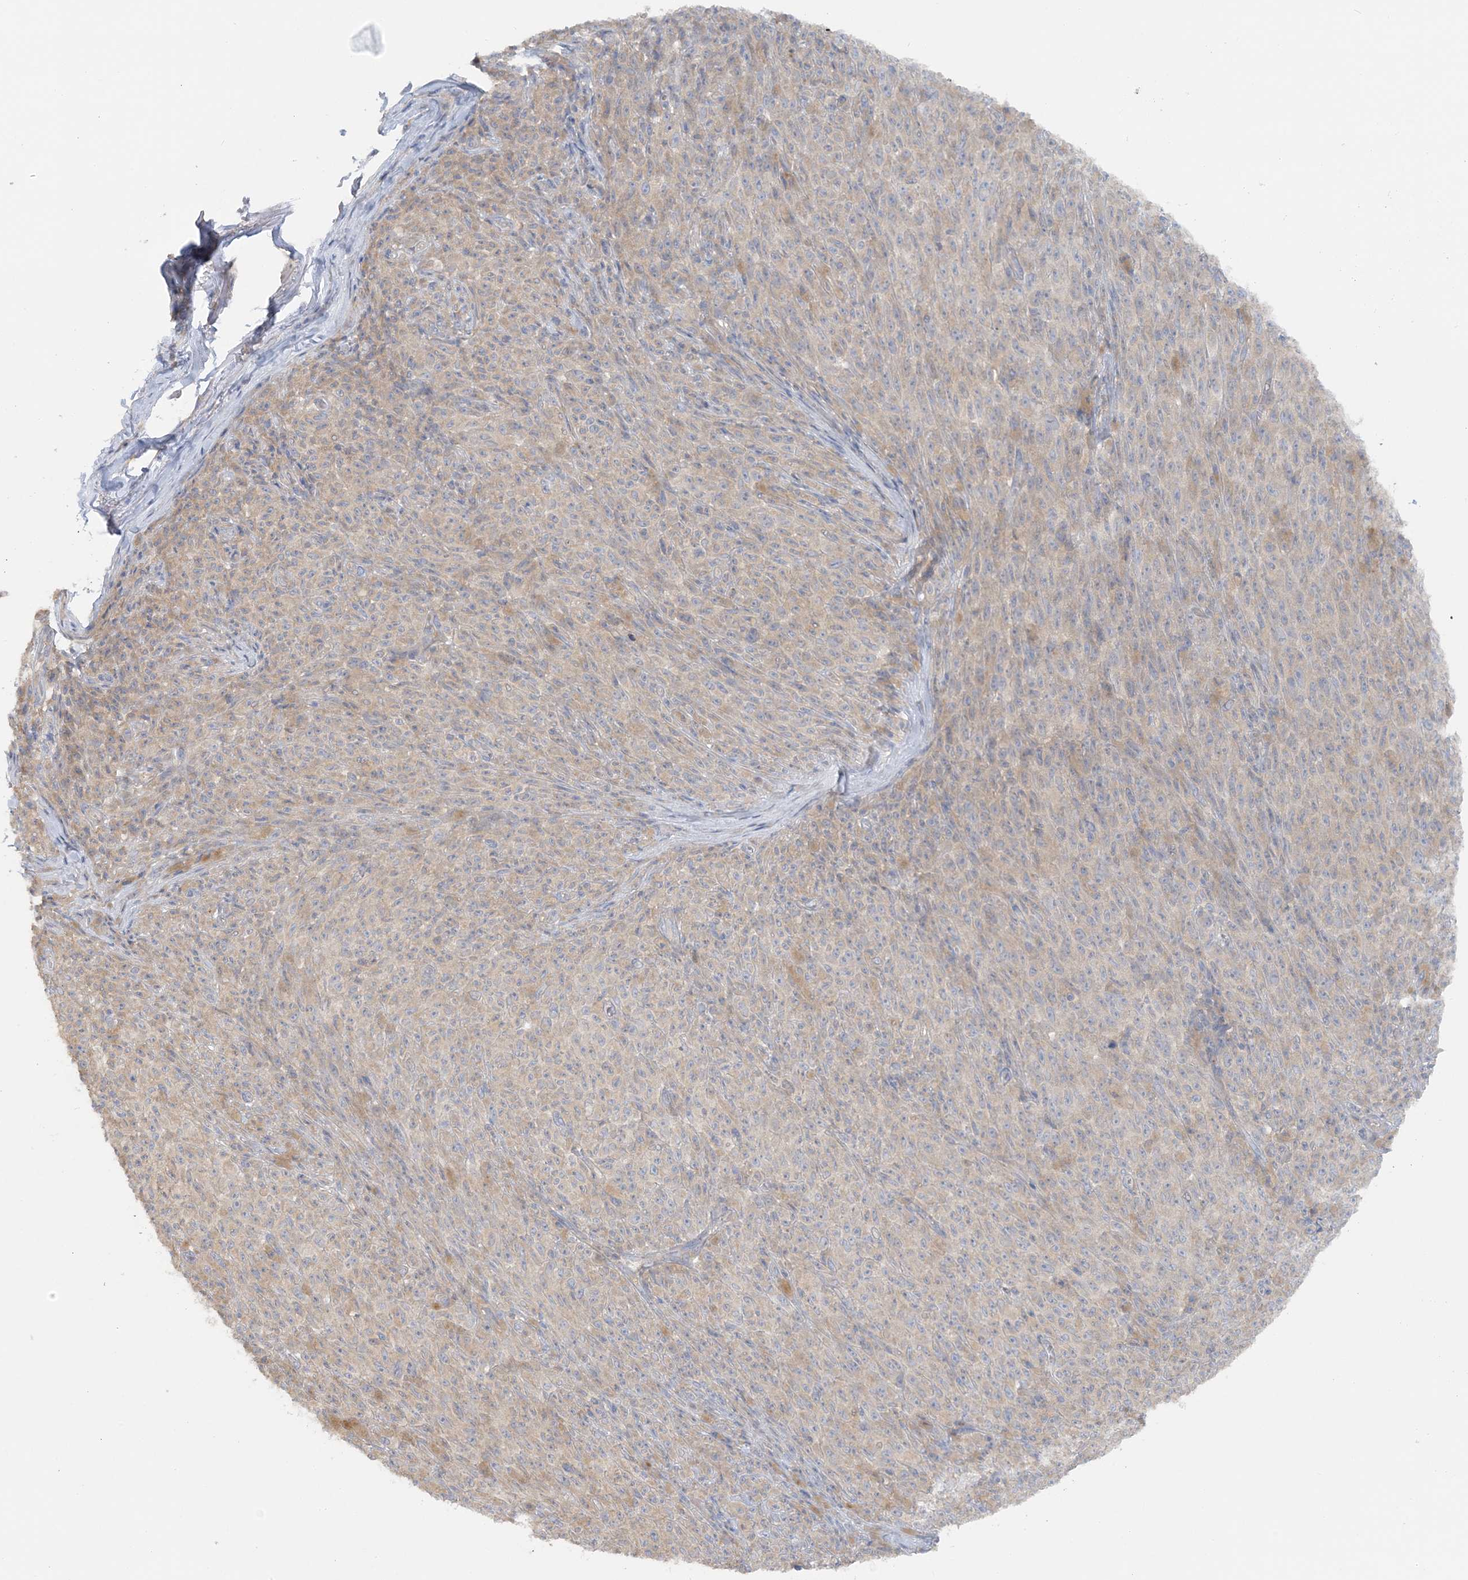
{"staining": {"intensity": "weak", "quantity": "<25%", "location": "cytoplasmic/membranous"}, "tissue": "melanoma", "cell_type": "Tumor cells", "image_type": "cancer", "snomed": [{"axis": "morphology", "description": "Malignant melanoma, NOS"}, {"axis": "topography", "description": "Skin"}], "caption": "This photomicrograph is of malignant melanoma stained with IHC to label a protein in brown with the nuclei are counter-stained blue. There is no positivity in tumor cells. Brightfield microscopy of immunohistochemistry (IHC) stained with DAB (brown) and hematoxylin (blue), captured at high magnification.", "gene": "TBC1D5", "patient": {"sex": "female", "age": 82}}